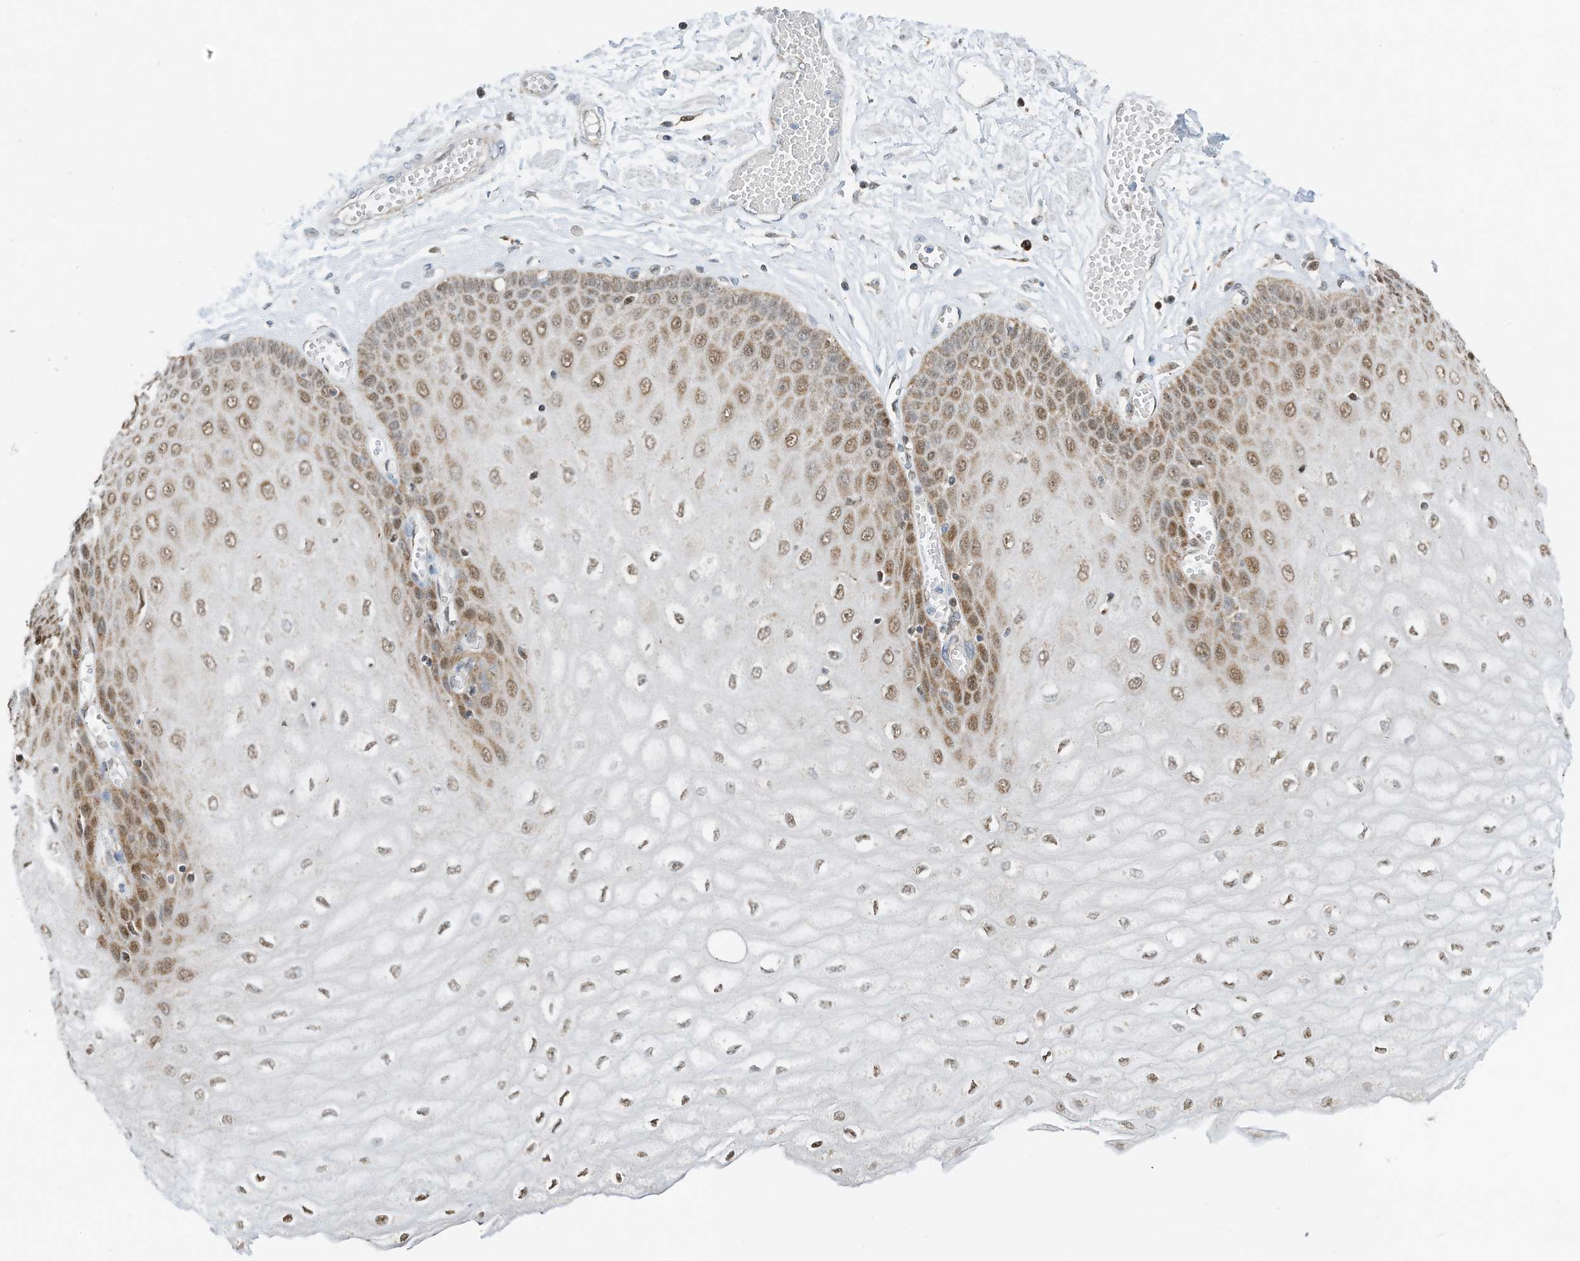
{"staining": {"intensity": "moderate", "quantity": ">75%", "location": "cytoplasmic/membranous,nuclear"}, "tissue": "esophagus", "cell_type": "Squamous epithelial cells", "image_type": "normal", "snomed": [{"axis": "morphology", "description": "Normal tissue, NOS"}, {"axis": "topography", "description": "Esophagus"}], "caption": "High-magnification brightfield microscopy of unremarkable esophagus stained with DAB (brown) and counterstained with hematoxylin (blue). squamous epithelial cells exhibit moderate cytoplasmic/membranous,nuclear expression is present in approximately>75% of cells.", "gene": "RMND1", "patient": {"sex": "male", "age": 60}}